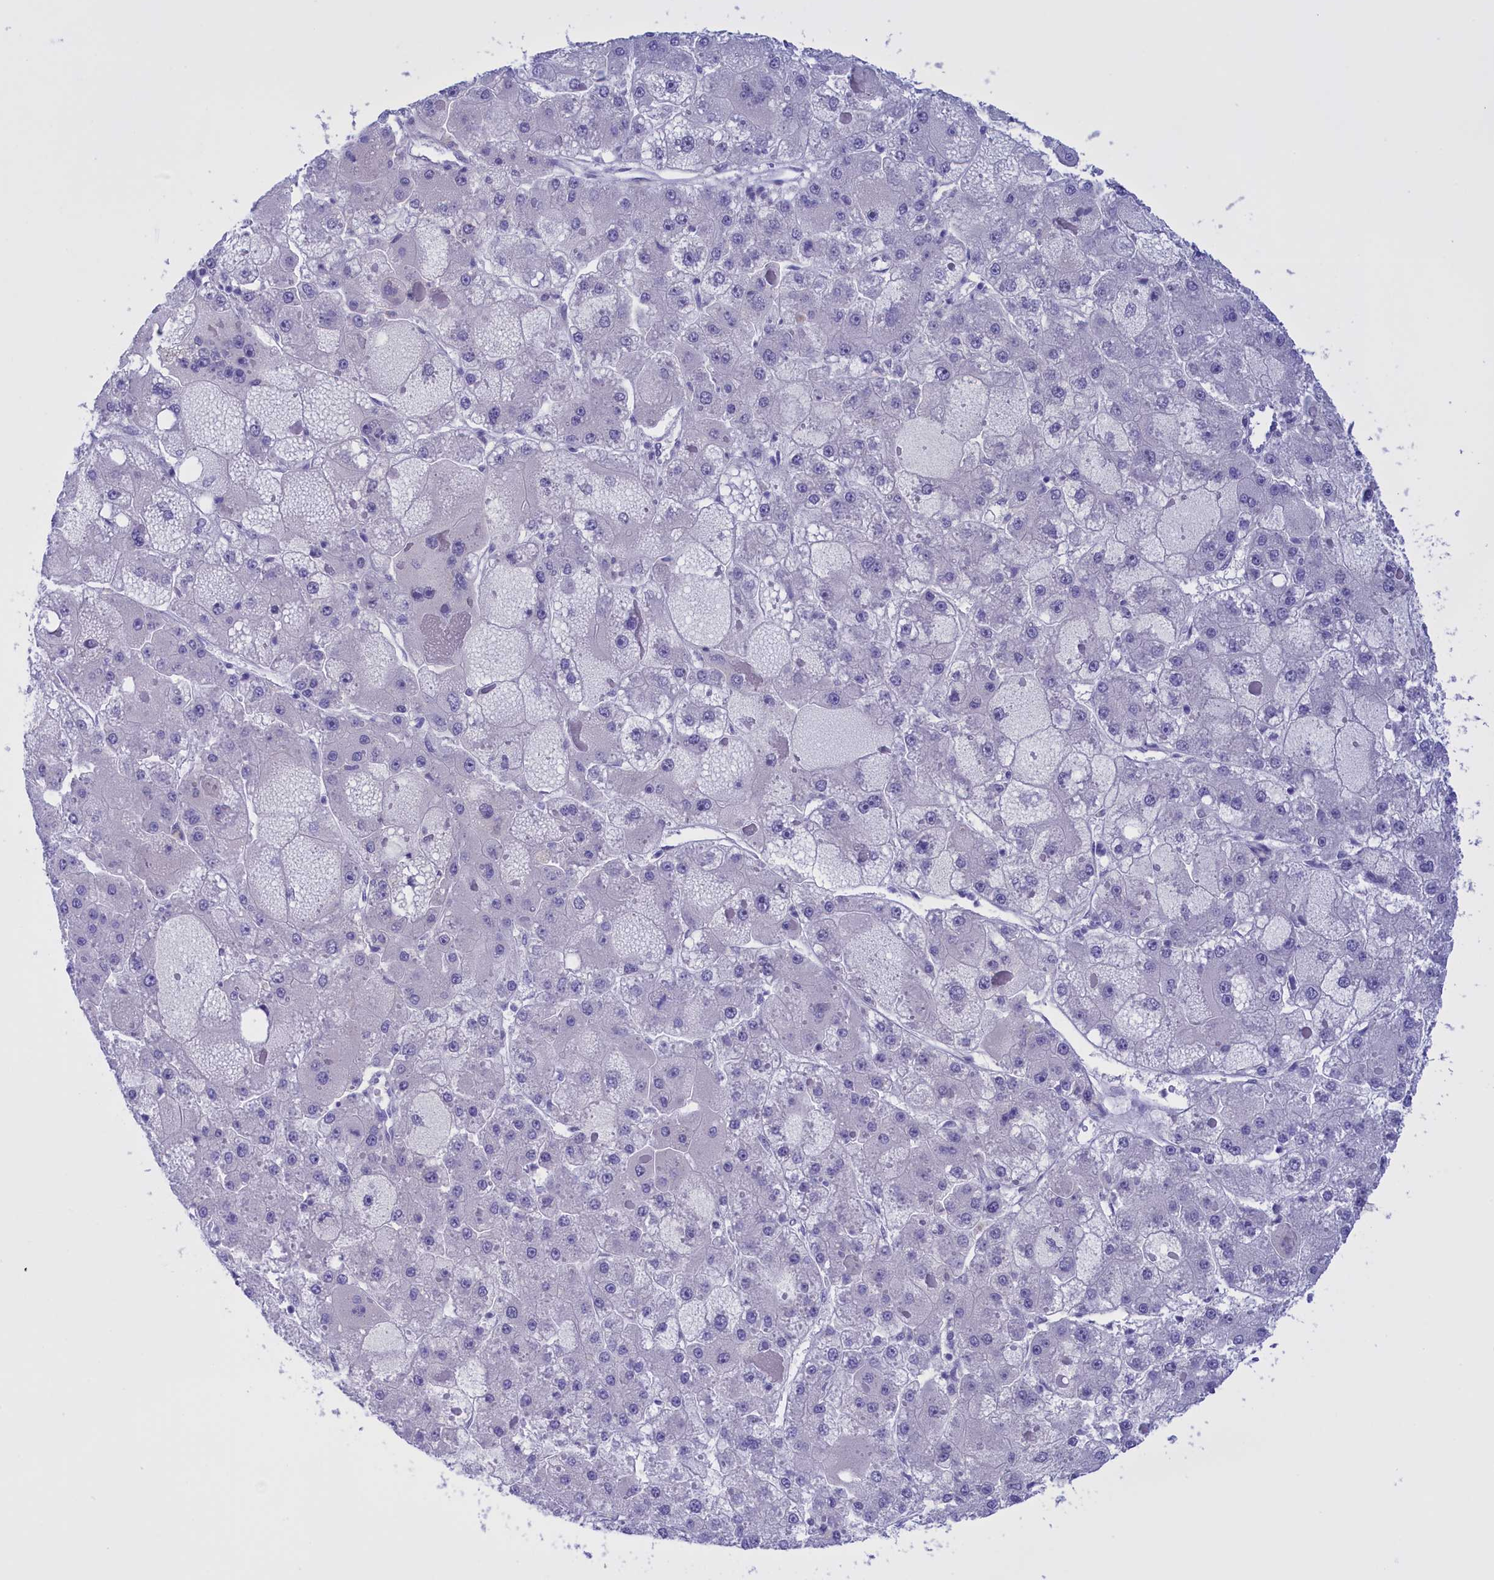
{"staining": {"intensity": "negative", "quantity": "none", "location": "none"}, "tissue": "liver cancer", "cell_type": "Tumor cells", "image_type": "cancer", "snomed": [{"axis": "morphology", "description": "Carcinoma, Hepatocellular, NOS"}, {"axis": "topography", "description": "Liver"}], "caption": "IHC image of neoplastic tissue: human hepatocellular carcinoma (liver) stained with DAB (3,3'-diaminobenzidine) reveals no significant protein positivity in tumor cells.", "gene": "PROK2", "patient": {"sex": "female", "age": 73}}